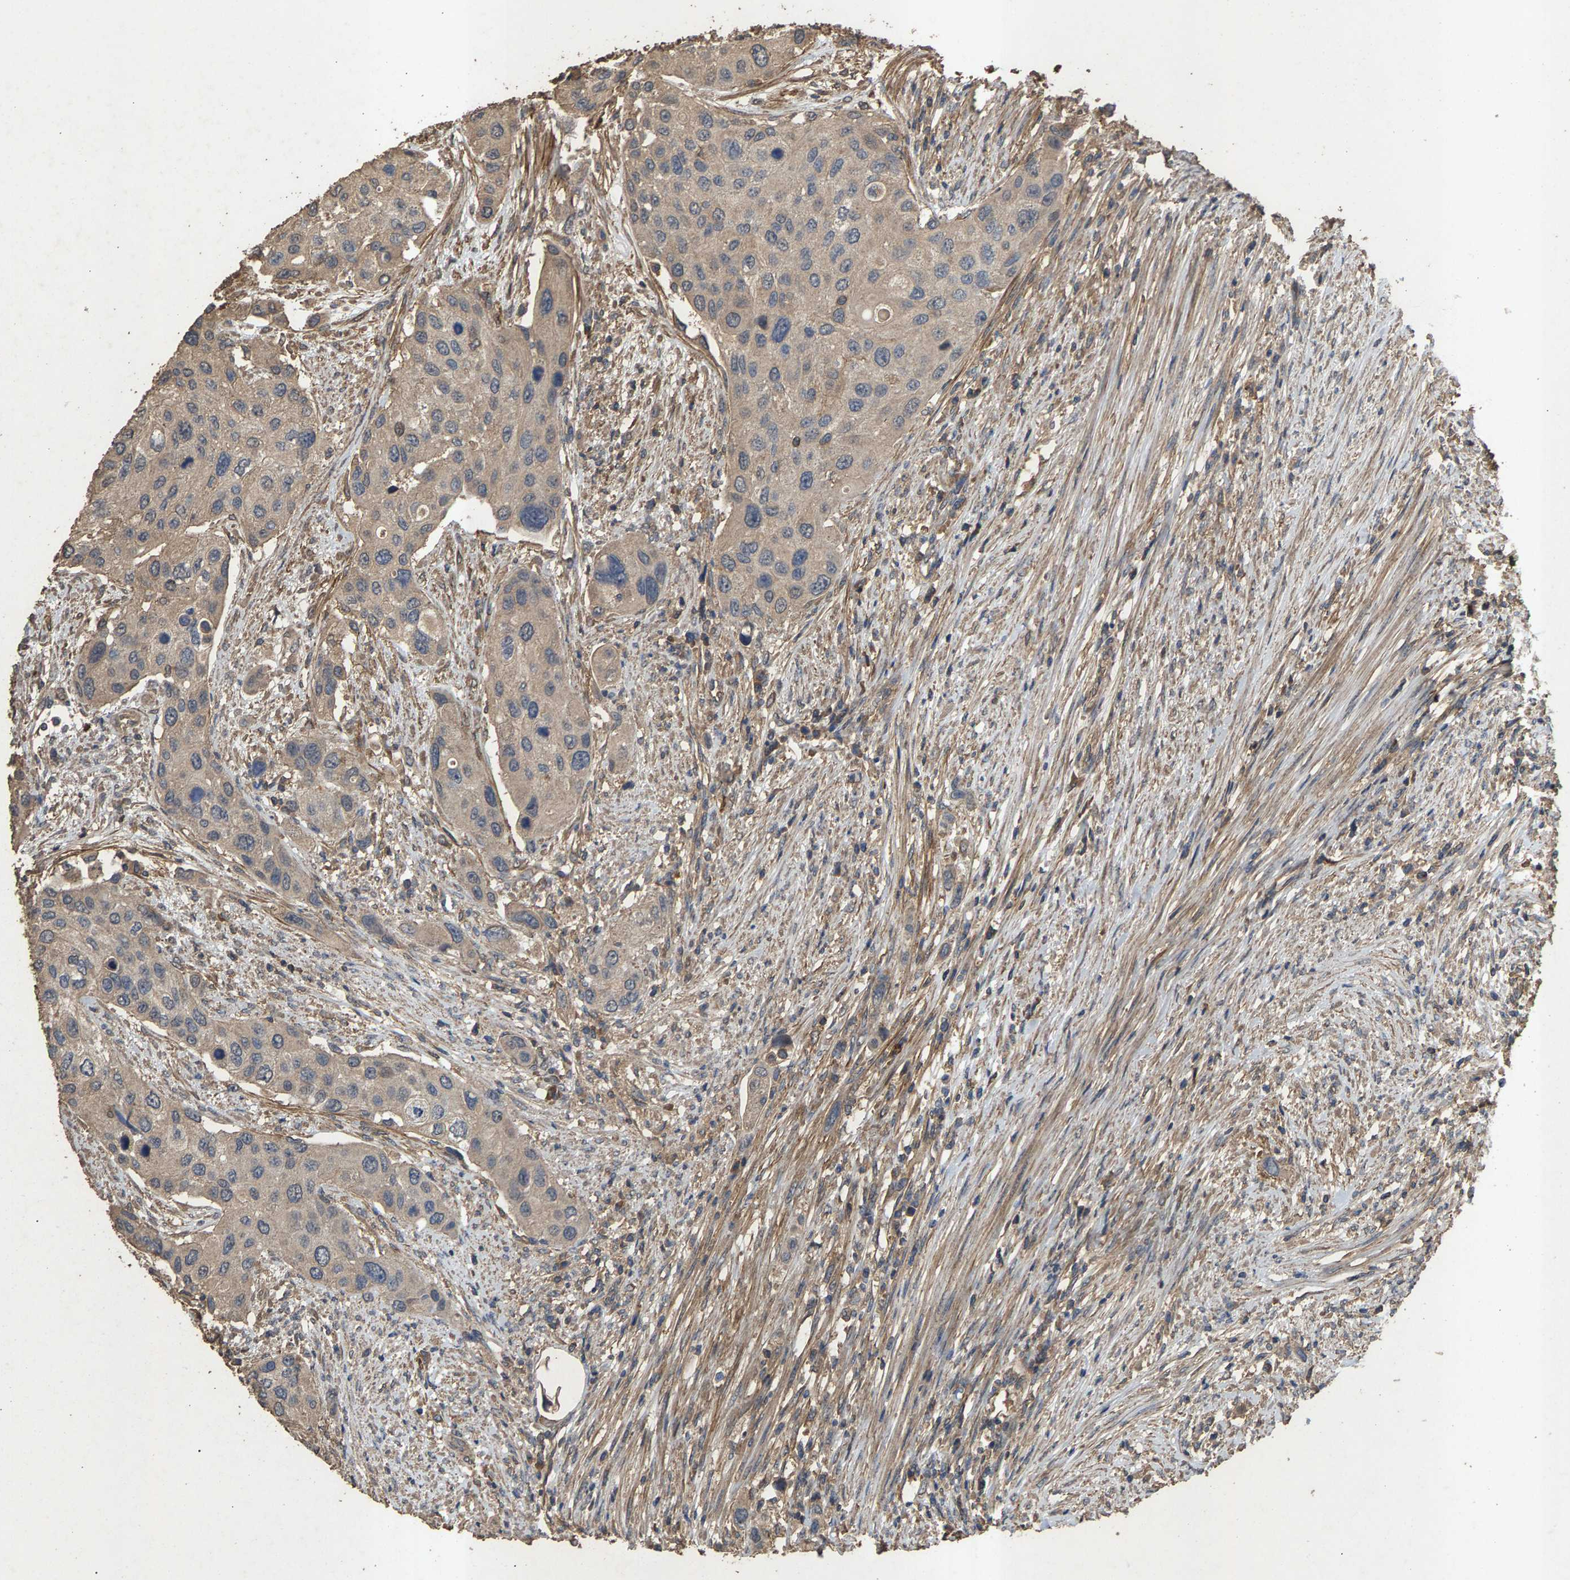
{"staining": {"intensity": "negative", "quantity": "none", "location": "none"}, "tissue": "urothelial cancer", "cell_type": "Tumor cells", "image_type": "cancer", "snomed": [{"axis": "morphology", "description": "Urothelial carcinoma, High grade"}, {"axis": "topography", "description": "Urinary bladder"}], "caption": "This photomicrograph is of urothelial cancer stained with immunohistochemistry (IHC) to label a protein in brown with the nuclei are counter-stained blue. There is no staining in tumor cells.", "gene": "HTRA3", "patient": {"sex": "female", "age": 56}}